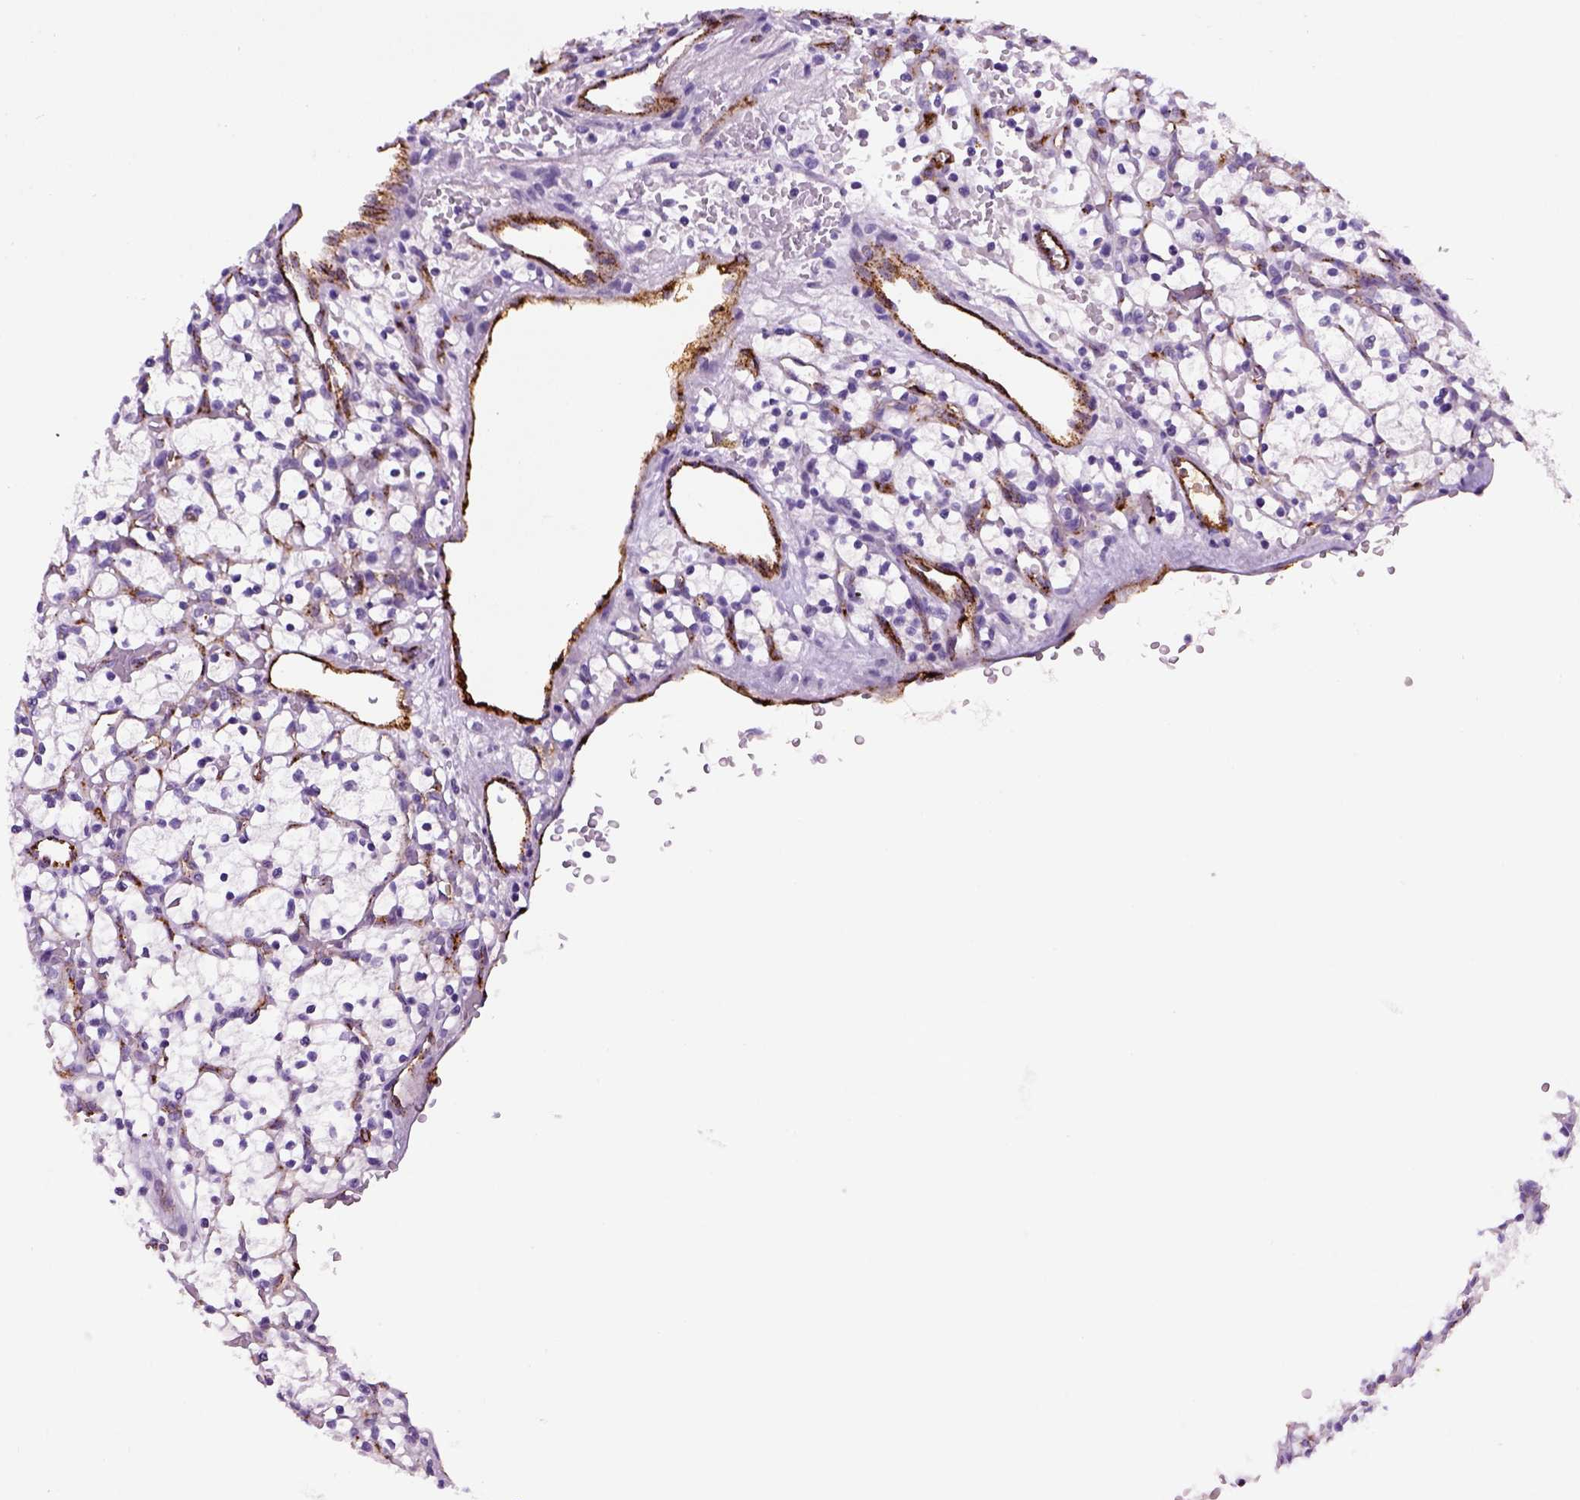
{"staining": {"intensity": "negative", "quantity": "none", "location": "none"}, "tissue": "renal cancer", "cell_type": "Tumor cells", "image_type": "cancer", "snomed": [{"axis": "morphology", "description": "Adenocarcinoma, NOS"}, {"axis": "topography", "description": "Kidney"}], "caption": "Immunohistochemistry (IHC) of human renal adenocarcinoma shows no staining in tumor cells.", "gene": "VWF", "patient": {"sex": "female", "age": 64}}